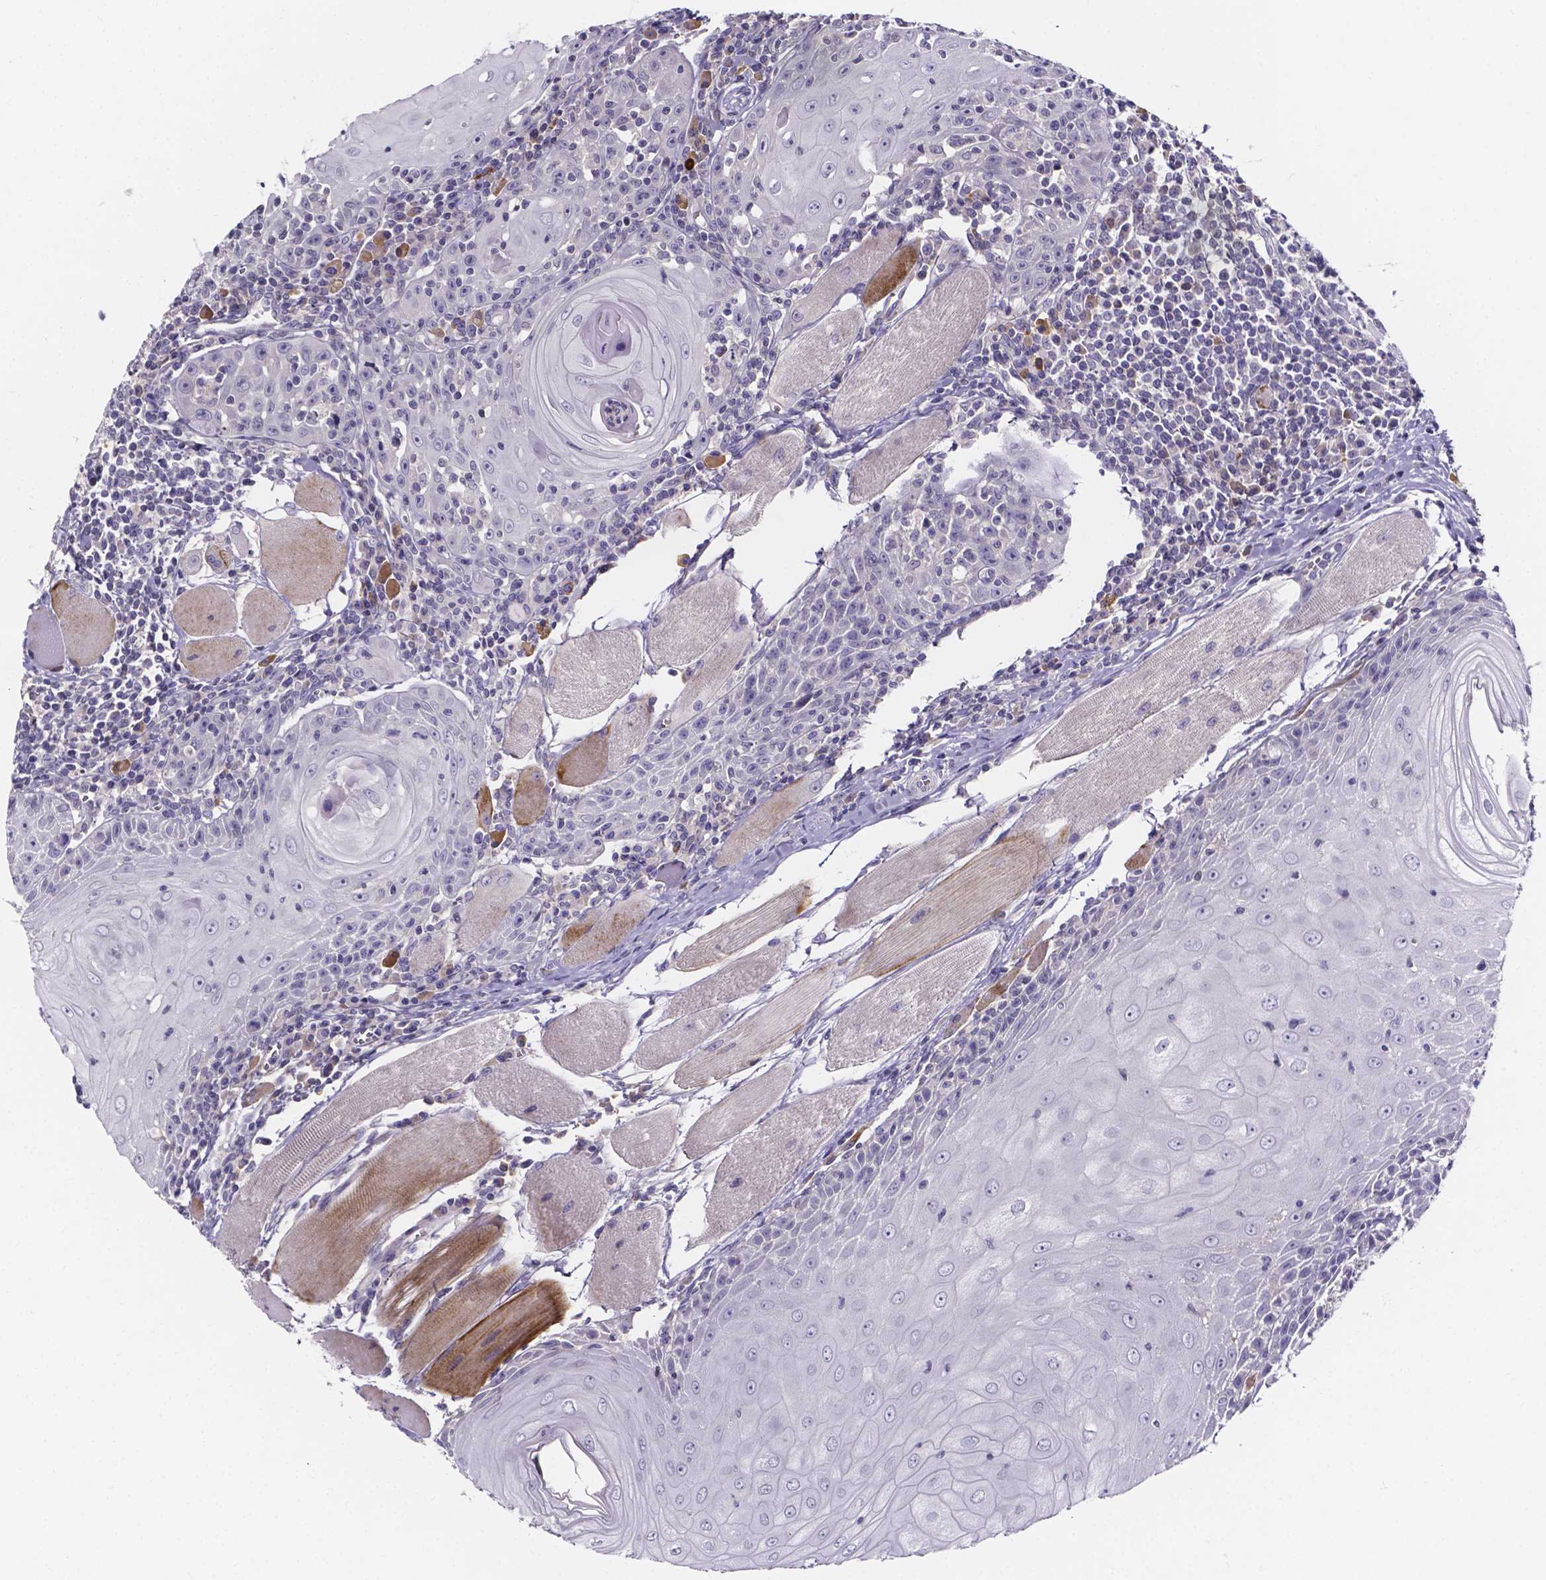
{"staining": {"intensity": "negative", "quantity": "none", "location": "none"}, "tissue": "head and neck cancer", "cell_type": "Tumor cells", "image_type": "cancer", "snomed": [{"axis": "morphology", "description": "Normal tissue, NOS"}, {"axis": "morphology", "description": "Squamous cell carcinoma, NOS"}, {"axis": "topography", "description": "Oral tissue"}, {"axis": "topography", "description": "Head-Neck"}], "caption": "High magnification brightfield microscopy of head and neck cancer stained with DAB (3,3'-diaminobenzidine) (brown) and counterstained with hematoxylin (blue): tumor cells show no significant expression.", "gene": "SPOCD1", "patient": {"sex": "male", "age": 52}}